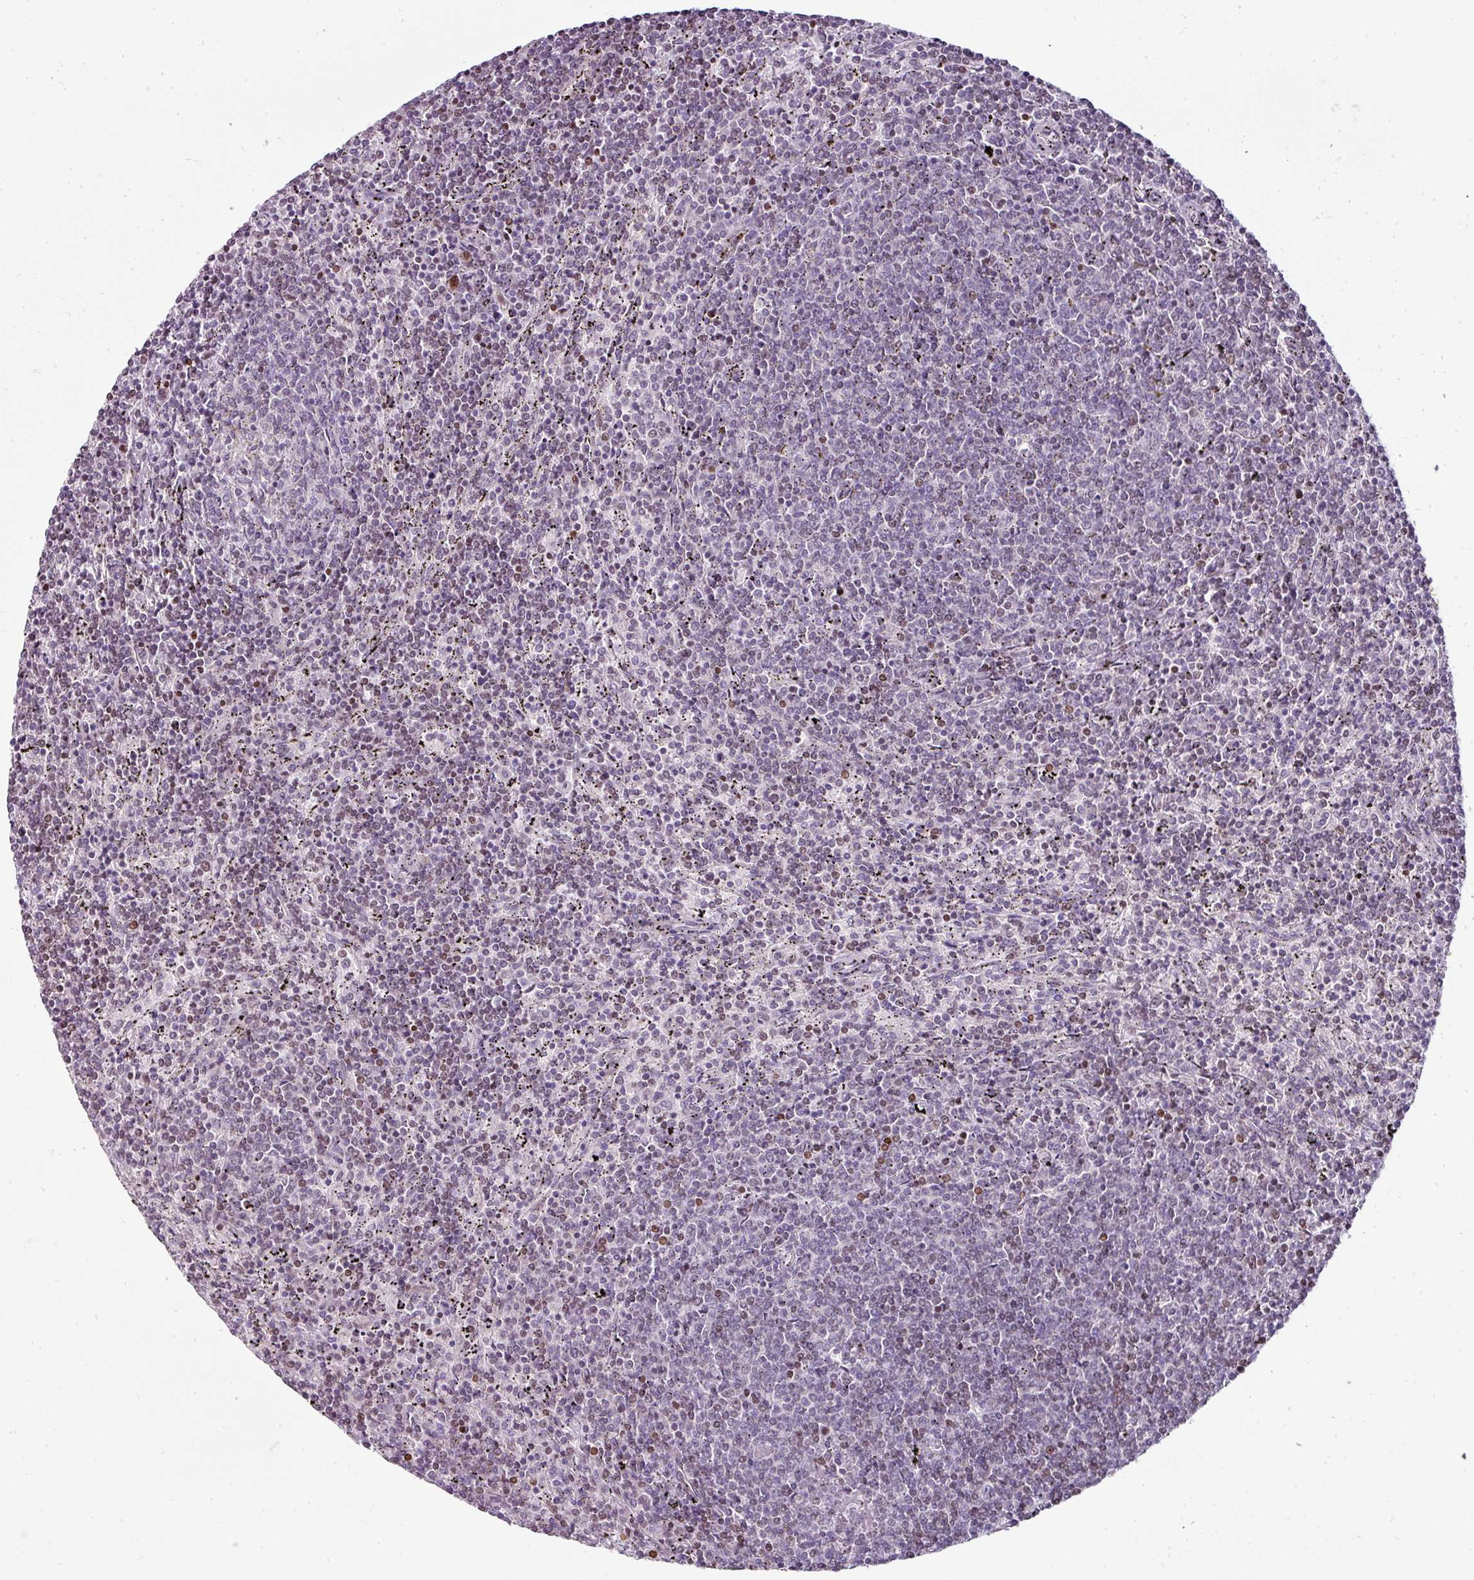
{"staining": {"intensity": "moderate", "quantity": "<25%", "location": "nuclear"}, "tissue": "lymphoma", "cell_type": "Tumor cells", "image_type": "cancer", "snomed": [{"axis": "morphology", "description": "Malignant lymphoma, non-Hodgkin's type, Low grade"}, {"axis": "topography", "description": "Spleen"}], "caption": "Protein expression analysis of malignant lymphoma, non-Hodgkin's type (low-grade) shows moderate nuclear positivity in approximately <25% of tumor cells.", "gene": "SYT8", "patient": {"sex": "female", "age": 50}}